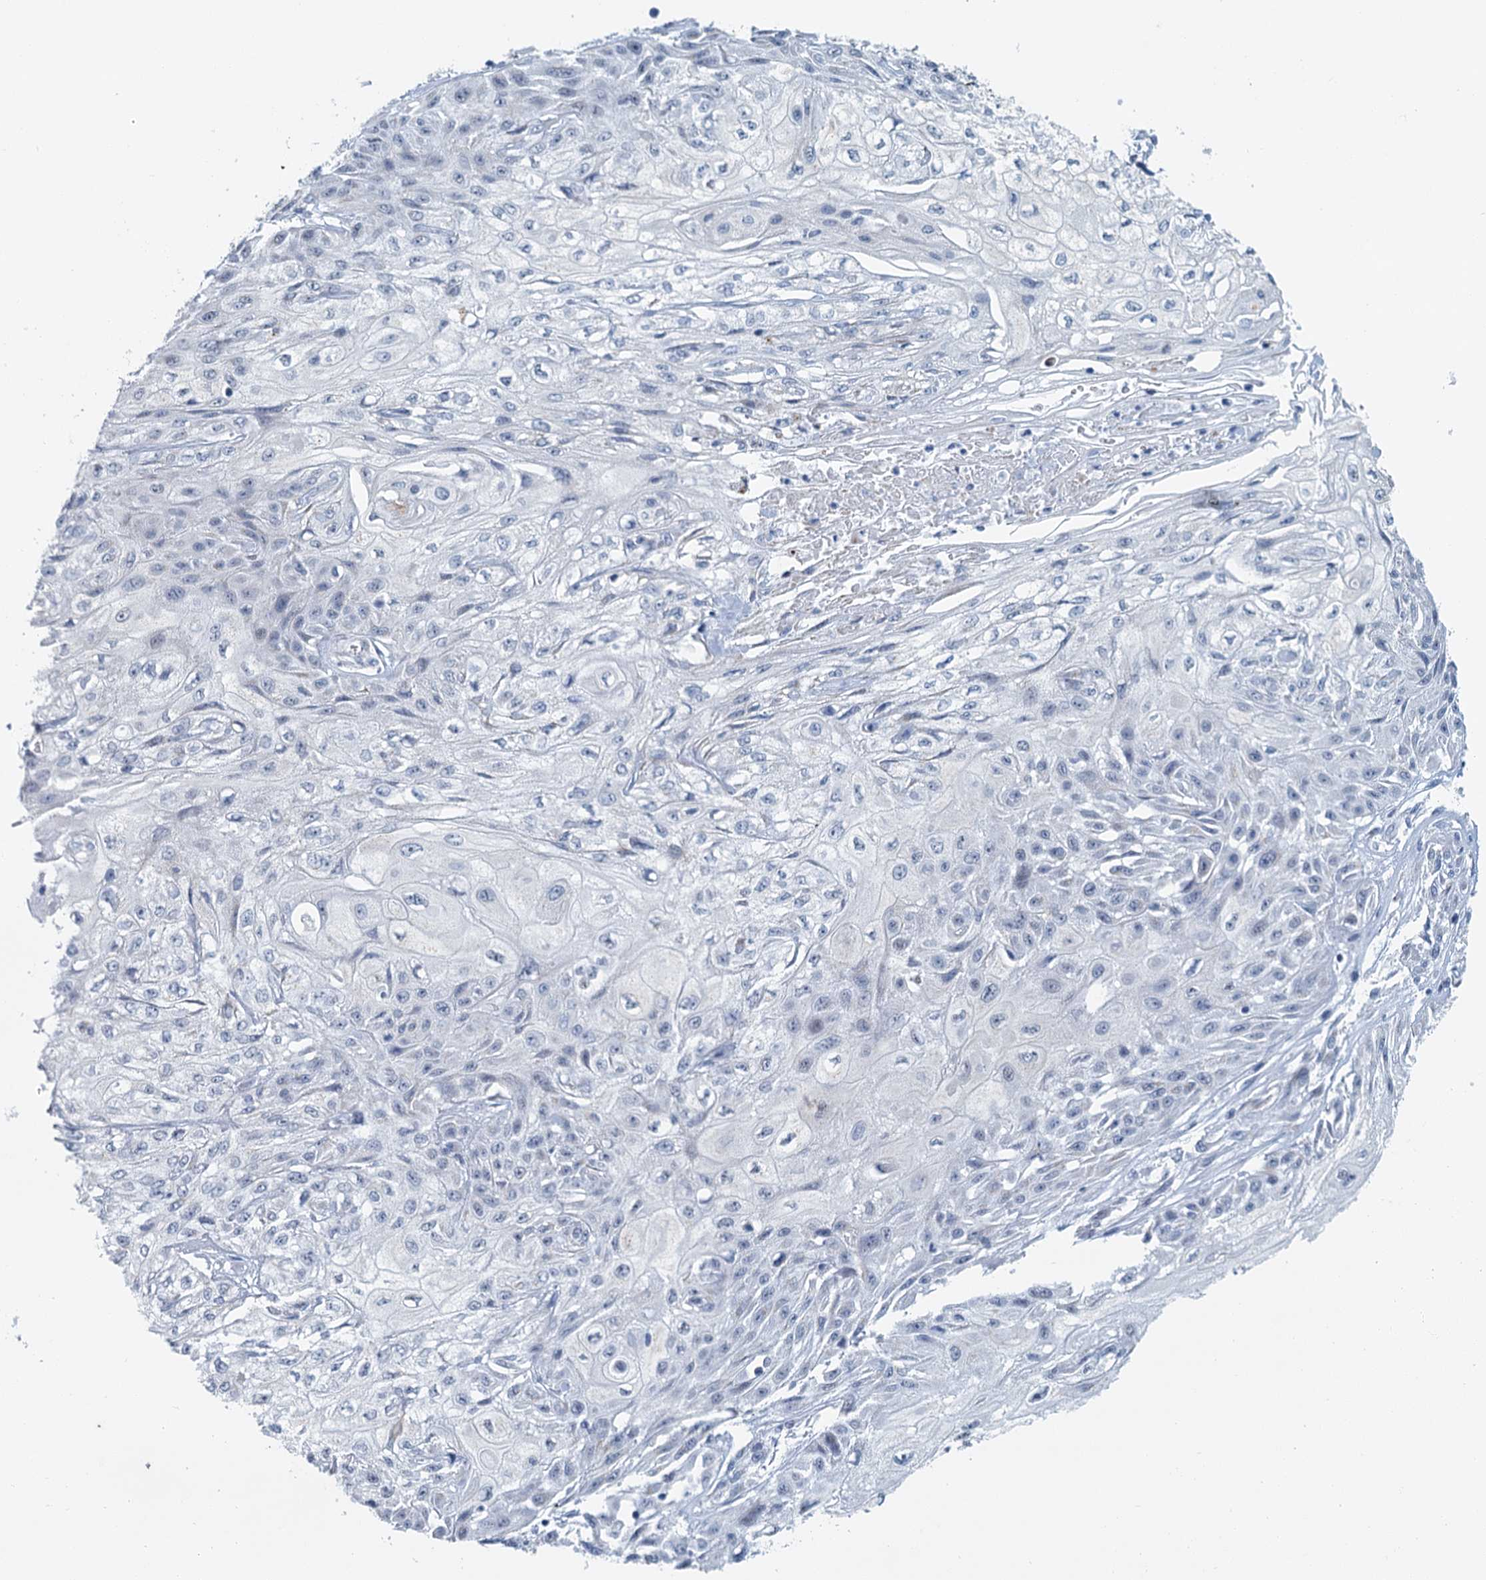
{"staining": {"intensity": "negative", "quantity": "none", "location": "none"}, "tissue": "skin cancer", "cell_type": "Tumor cells", "image_type": "cancer", "snomed": [{"axis": "morphology", "description": "Squamous cell carcinoma, NOS"}, {"axis": "morphology", "description": "Squamous cell carcinoma, metastatic, NOS"}, {"axis": "topography", "description": "Skin"}, {"axis": "topography", "description": "Lymph node"}], "caption": "This is an immunohistochemistry photomicrograph of skin squamous cell carcinoma. There is no expression in tumor cells.", "gene": "ZNF527", "patient": {"sex": "male", "age": 75}}